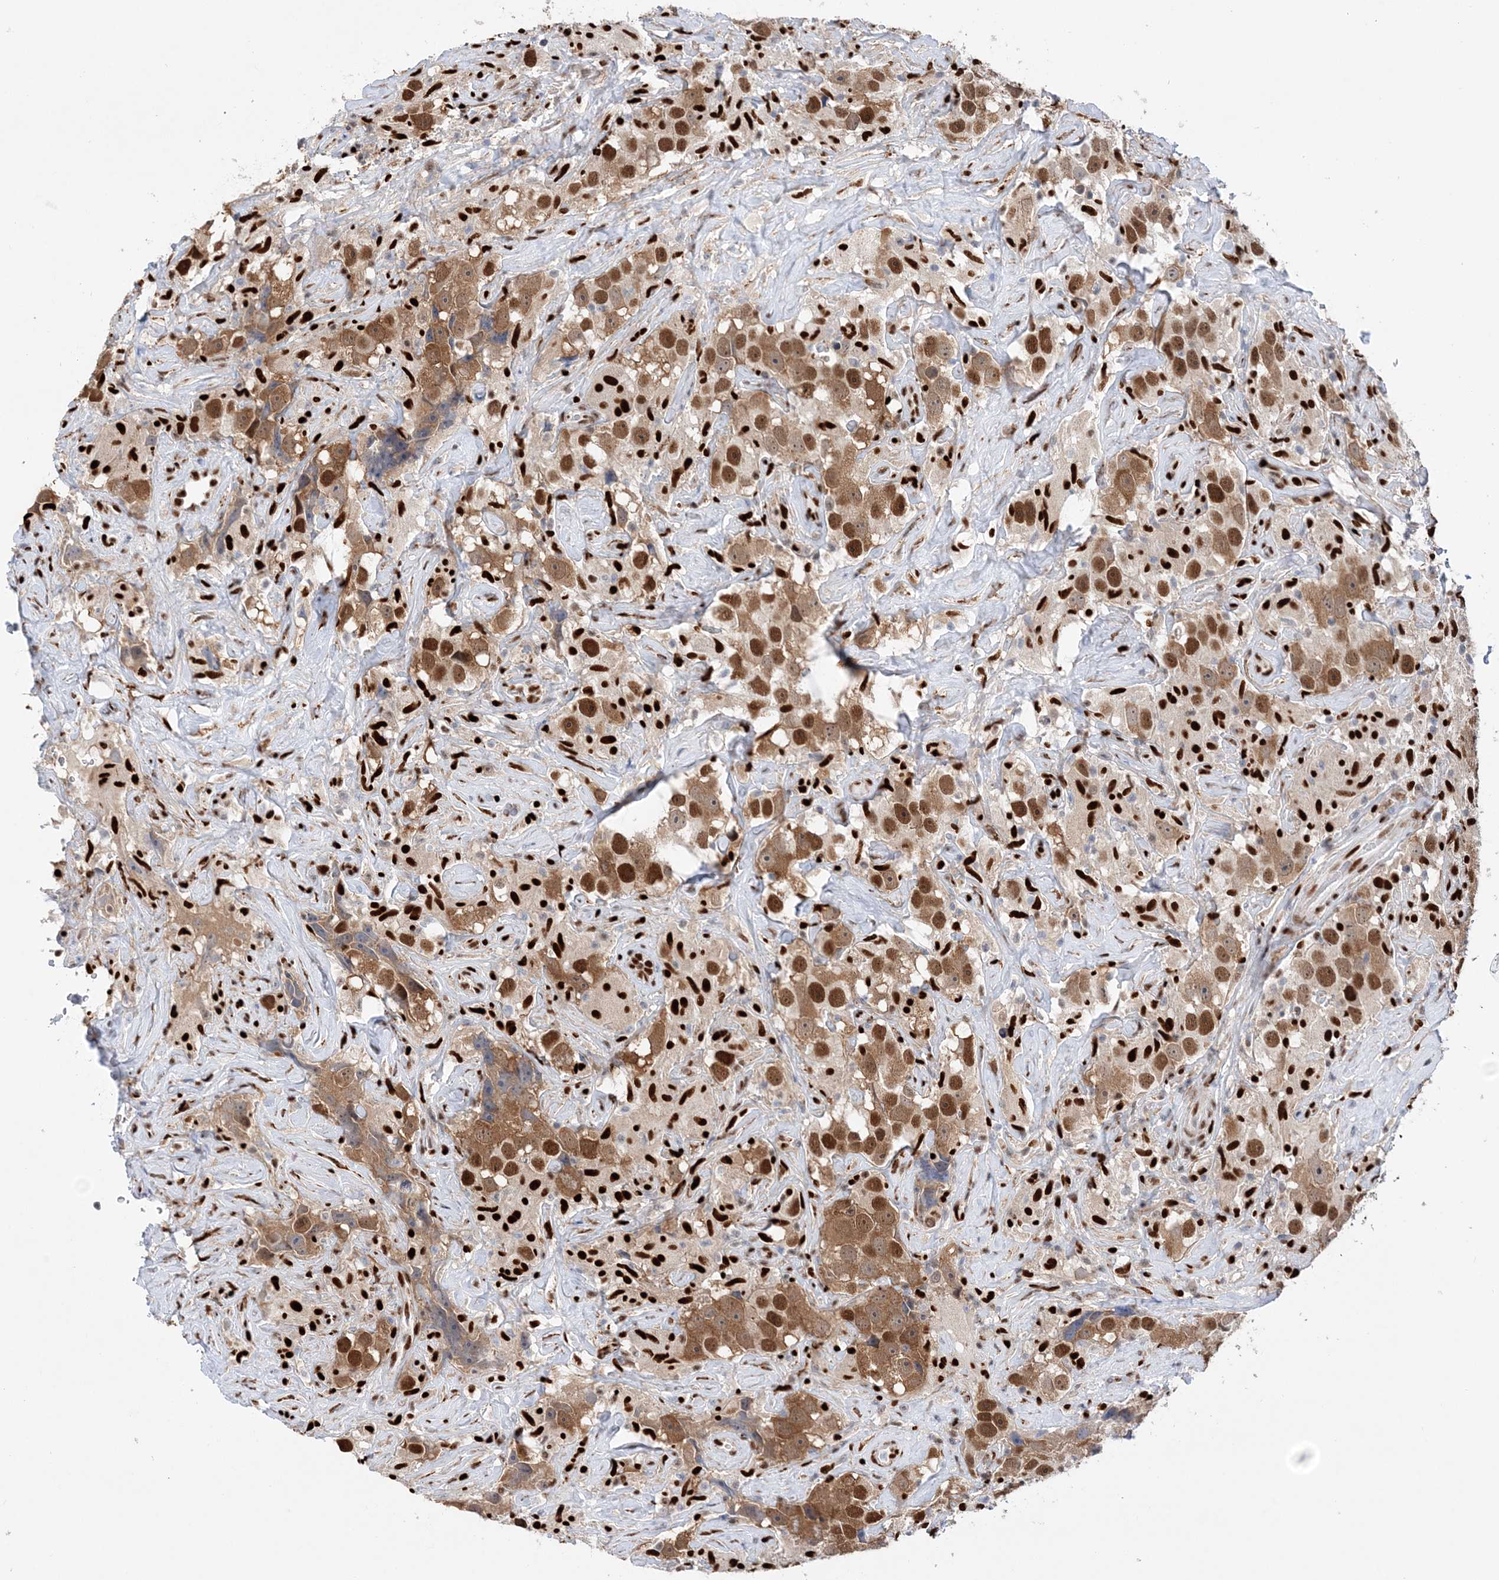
{"staining": {"intensity": "strong", "quantity": ">75%", "location": "cytoplasmic/membranous,nuclear"}, "tissue": "testis cancer", "cell_type": "Tumor cells", "image_type": "cancer", "snomed": [{"axis": "morphology", "description": "Seminoma, NOS"}, {"axis": "topography", "description": "Testis"}], "caption": "Immunohistochemical staining of testis cancer exhibits strong cytoplasmic/membranous and nuclear protein expression in about >75% of tumor cells. (DAB (3,3'-diaminobenzidine) IHC with brightfield microscopy, high magnification).", "gene": "NIT2", "patient": {"sex": "male", "age": 49}}